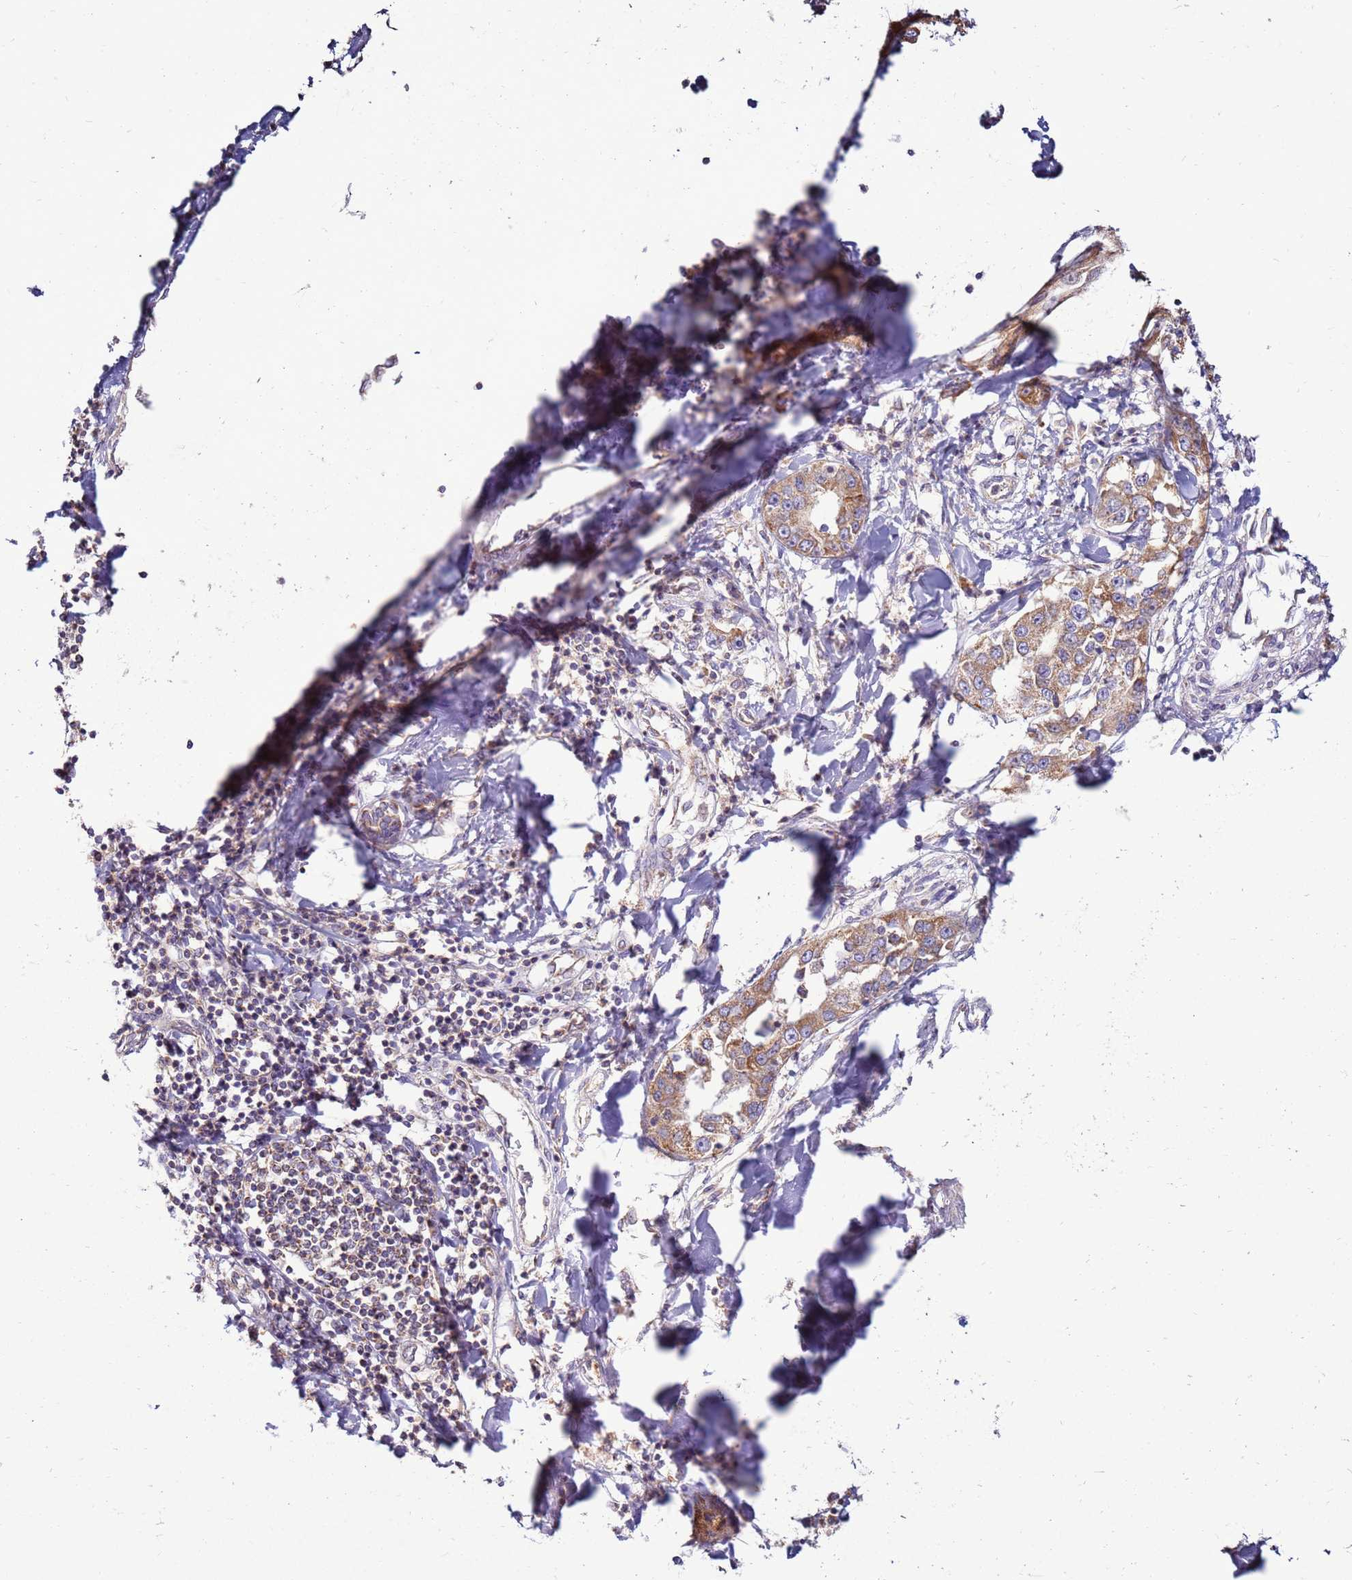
{"staining": {"intensity": "moderate", "quantity": ">75%", "location": "cytoplasmic/membranous"}, "tissue": "liver cancer", "cell_type": "Tumor cells", "image_type": "cancer", "snomed": [{"axis": "morphology", "description": "Cholangiocarcinoma"}, {"axis": "topography", "description": "Liver"}], "caption": "Immunohistochemistry (DAB) staining of liver cancer (cholangiocarcinoma) displays moderate cytoplasmic/membranous protein positivity in approximately >75% of tumor cells.", "gene": "TRAPPC4", "patient": {"sex": "male", "age": 59}}